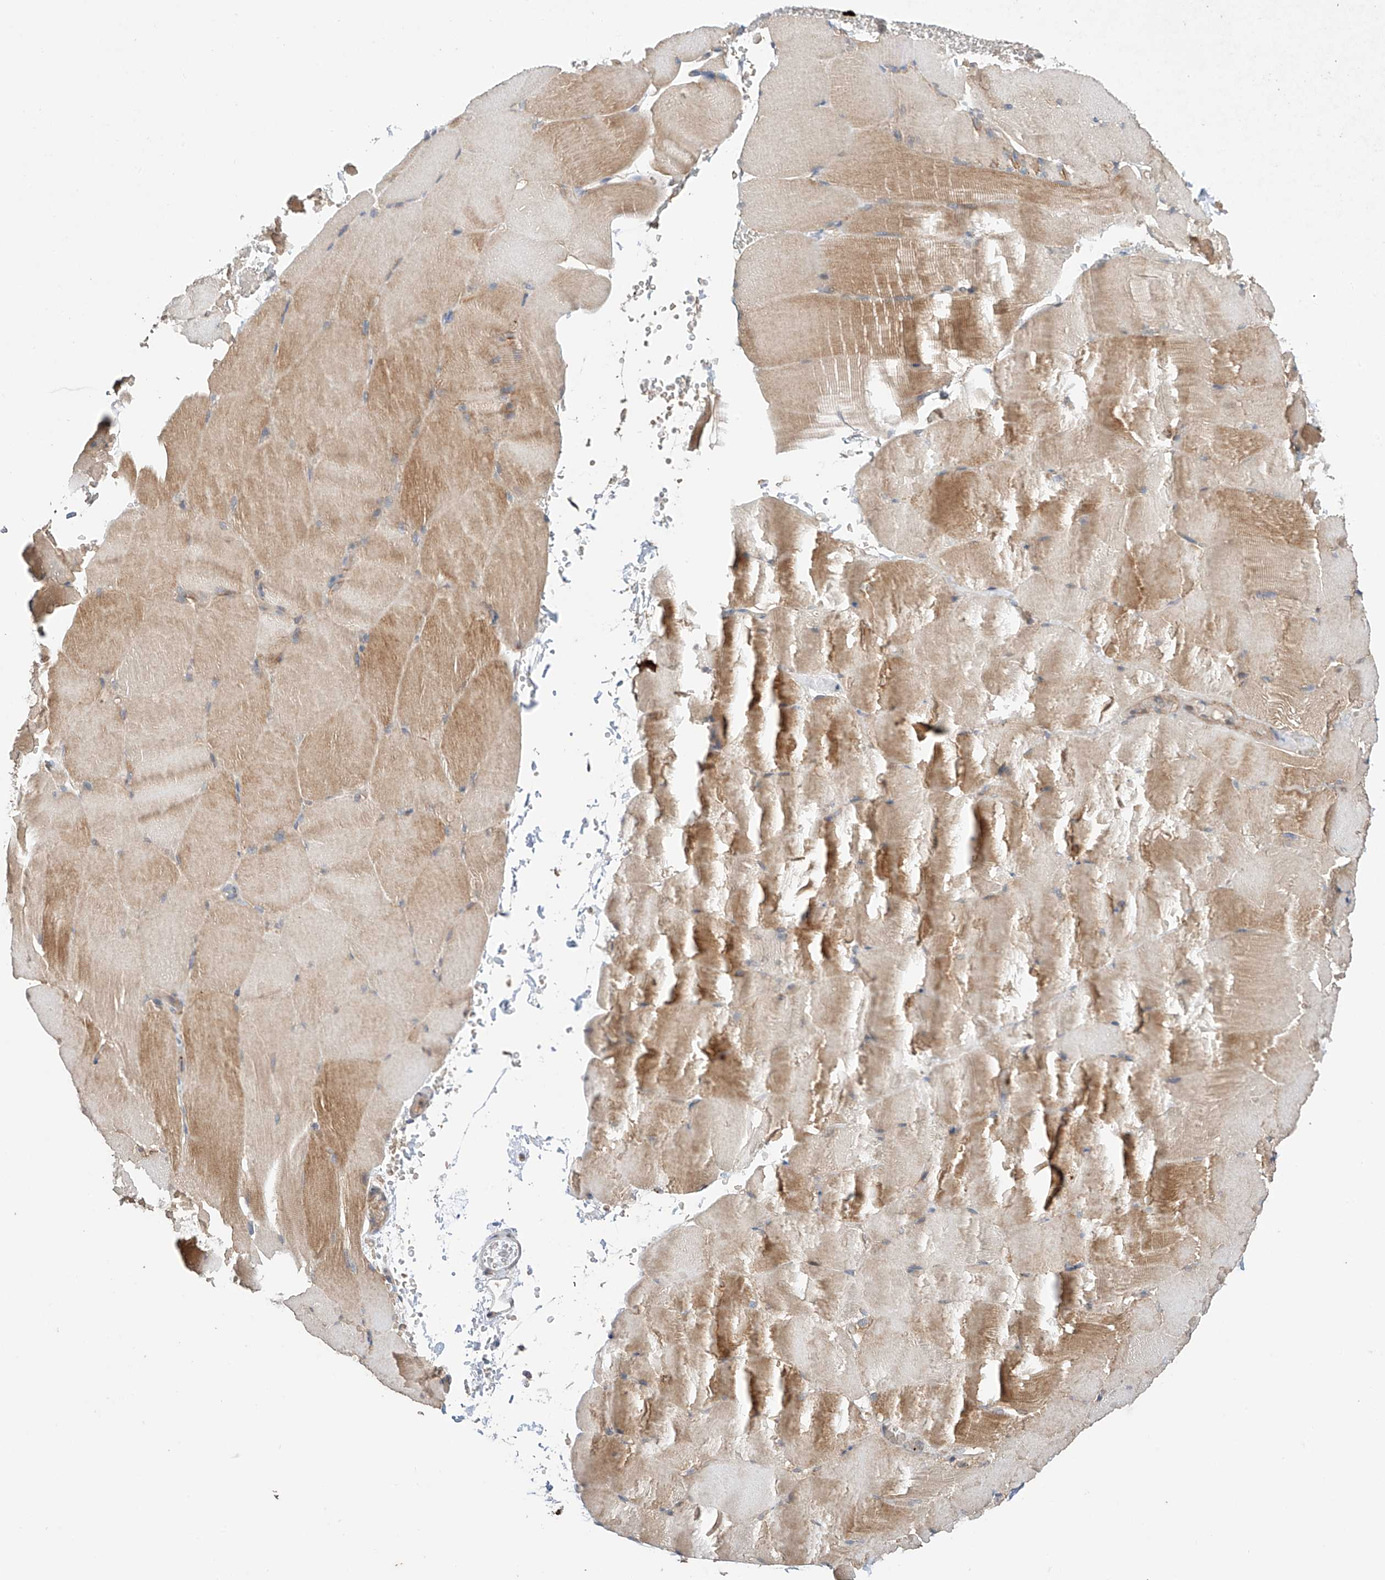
{"staining": {"intensity": "moderate", "quantity": "25%-75%", "location": "cytoplasmic/membranous"}, "tissue": "skeletal muscle", "cell_type": "Myocytes", "image_type": "normal", "snomed": [{"axis": "morphology", "description": "Normal tissue, NOS"}, {"axis": "topography", "description": "Skeletal muscle"}, {"axis": "topography", "description": "Parathyroid gland"}], "caption": "Skeletal muscle stained with DAB (3,3'-diaminobenzidine) immunohistochemistry (IHC) displays medium levels of moderate cytoplasmic/membranous staining in approximately 25%-75% of myocytes. (DAB (3,3'-diaminobenzidine) IHC, brown staining for protein, blue staining for nuclei).", "gene": "ZFHX2", "patient": {"sex": "female", "age": 37}}